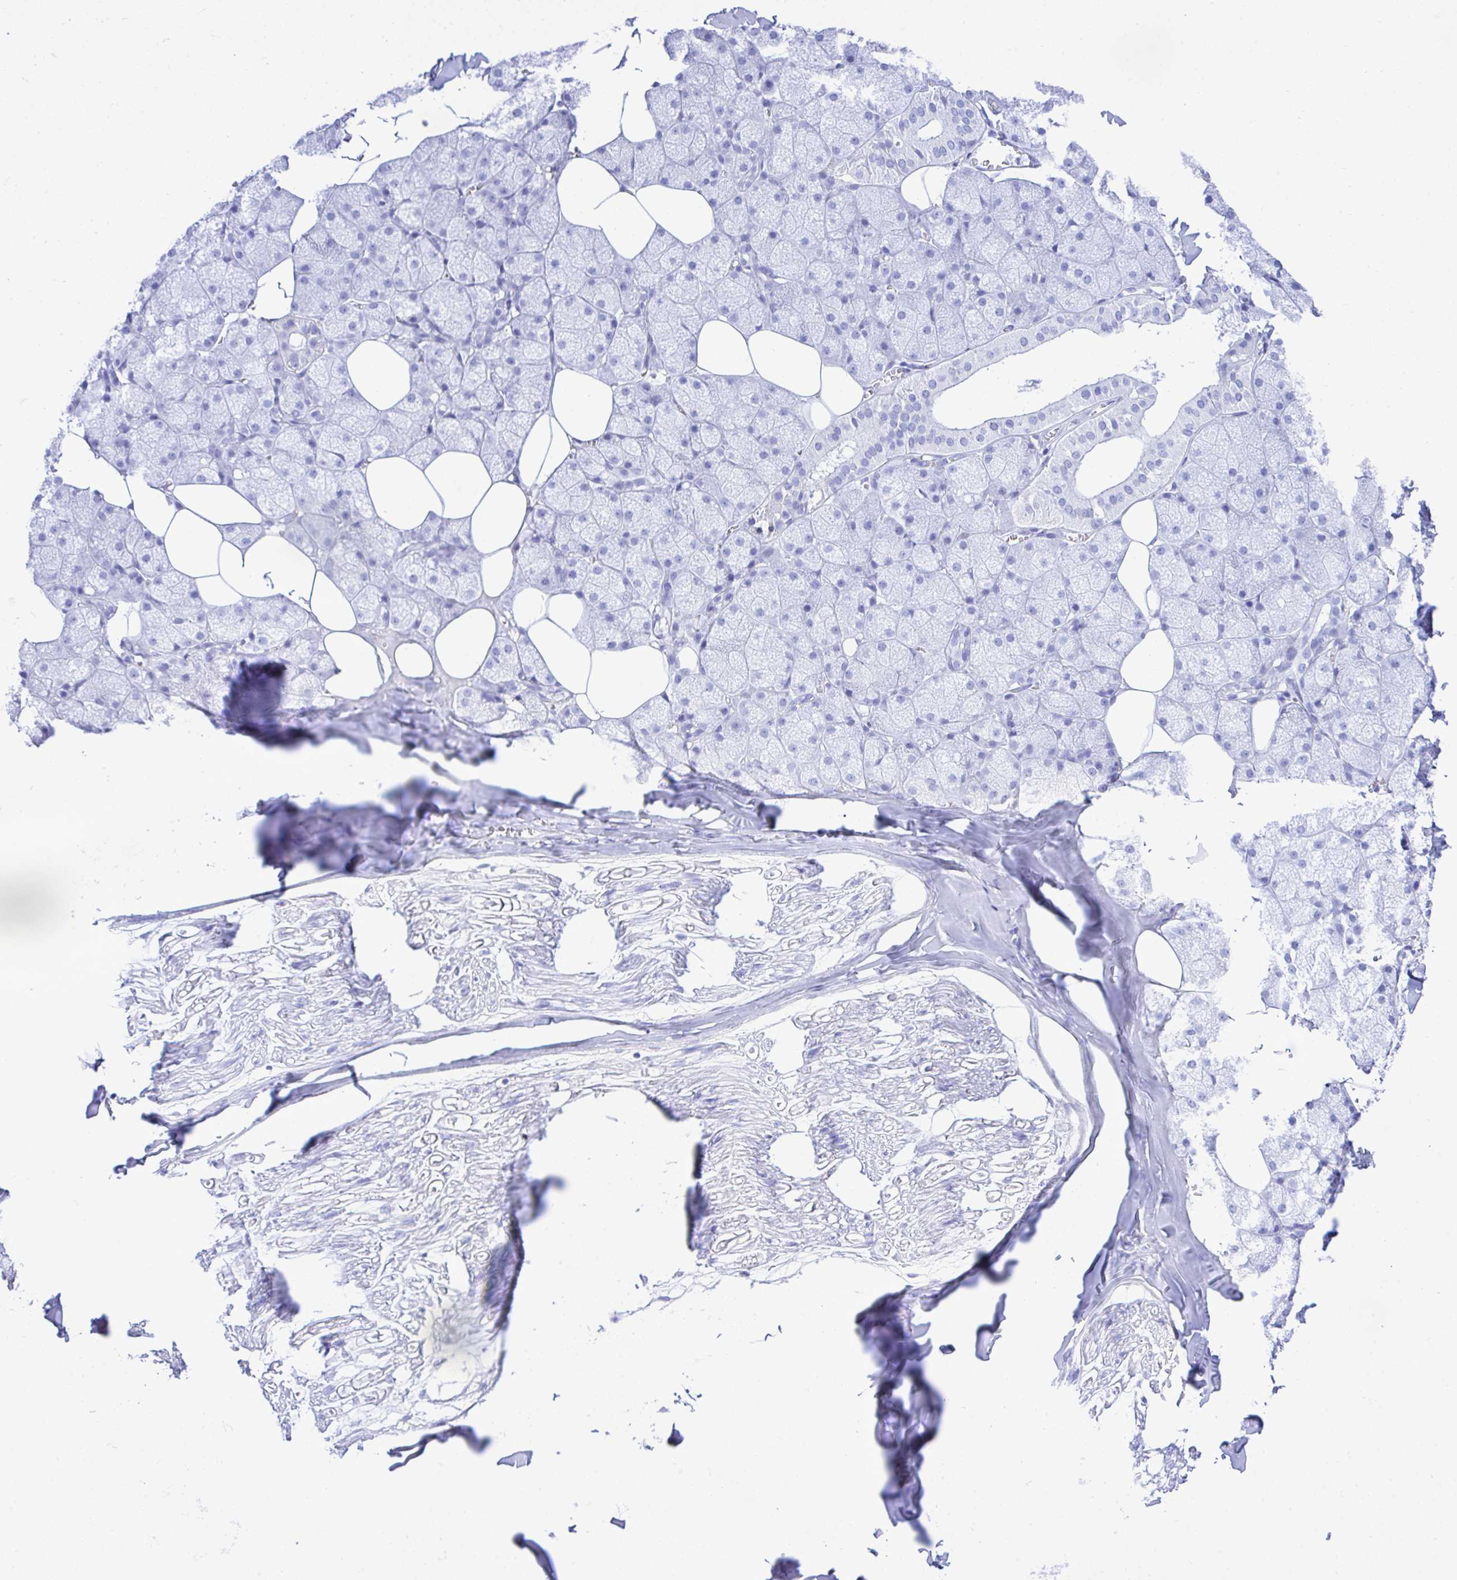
{"staining": {"intensity": "negative", "quantity": "none", "location": "none"}, "tissue": "salivary gland", "cell_type": "Glandular cells", "image_type": "normal", "snomed": [{"axis": "morphology", "description": "Normal tissue, NOS"}, {"axis": "topography", "description": "Salivary gland"}, {"axis": "topography", "description": "Peripheral nerve tissue"}], "caption": "Immunohistochemistry photomicrograph of normal human salivary gland stained for a protein (brown), which shows no positivity in glandular cells.", "gene": "SELENOV", "patient": {"sex": "male", "age": 38}}